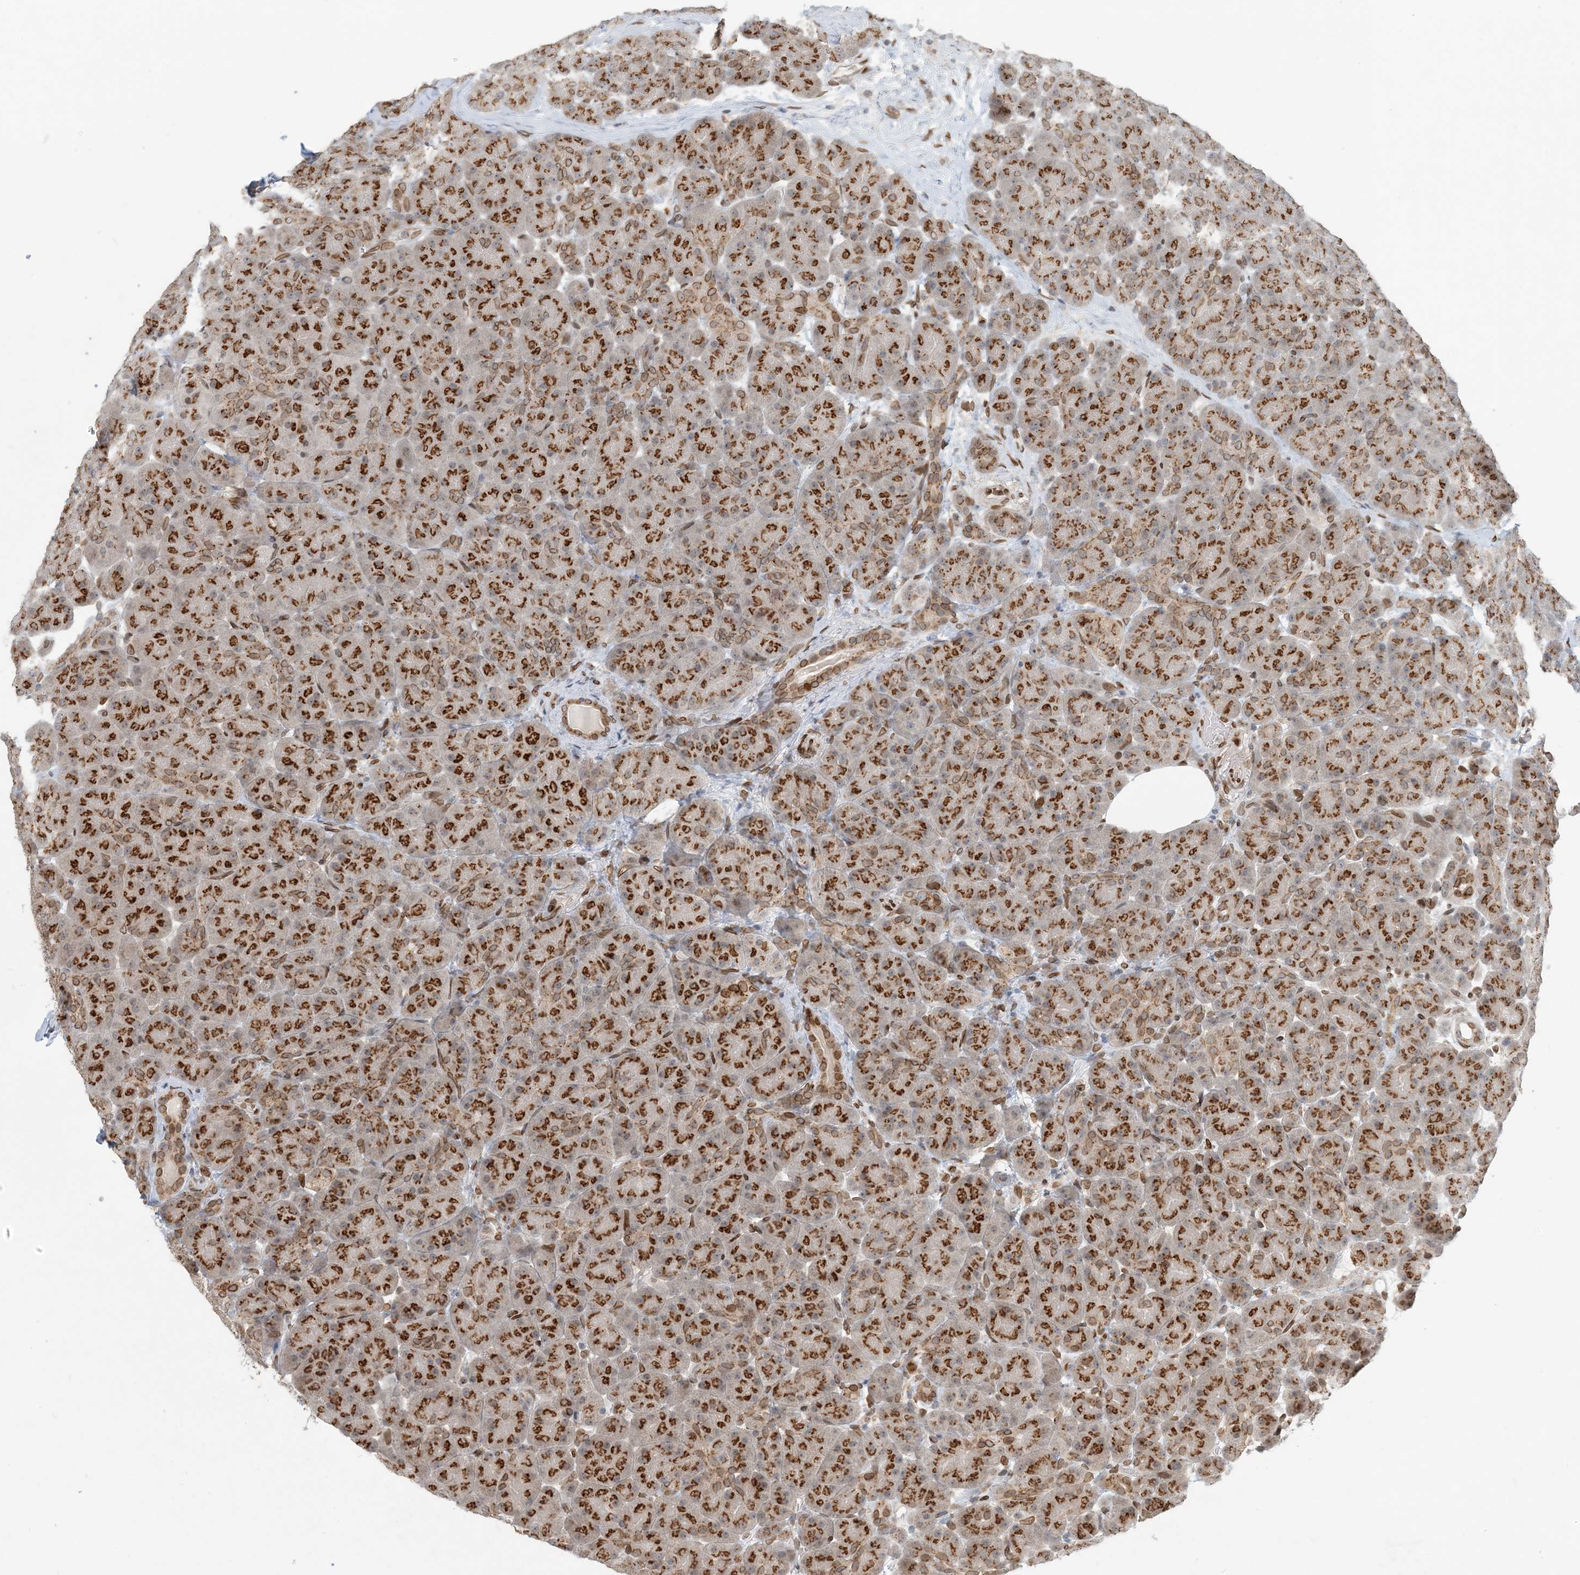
{"staining": {"intensity": "strong", "quantity": ">75%", "location": "cytoplasmic/membranous,nuclear"}, "tissue": "pancreas", "cell_type": "Exocrine glandular cells", "image_type": "normal", "snomed": [{"axis": "morphology", "description": "Normal tissue, NOS"}, {"axis": "topography", "description": "Pancreas"}], "caption": "Exocrine glandular cells display high levels of strong cytoplasmic/membranous,nuclear expression in approximately >75% of cells in benign human pancreas. The staining is performed using DAB brown chromogen to label protein expression. The nuclei are counter-stained blue using hematoxylin.", "gene": "SLC35A2", "patient": {"sex": "male", "age": 66}}